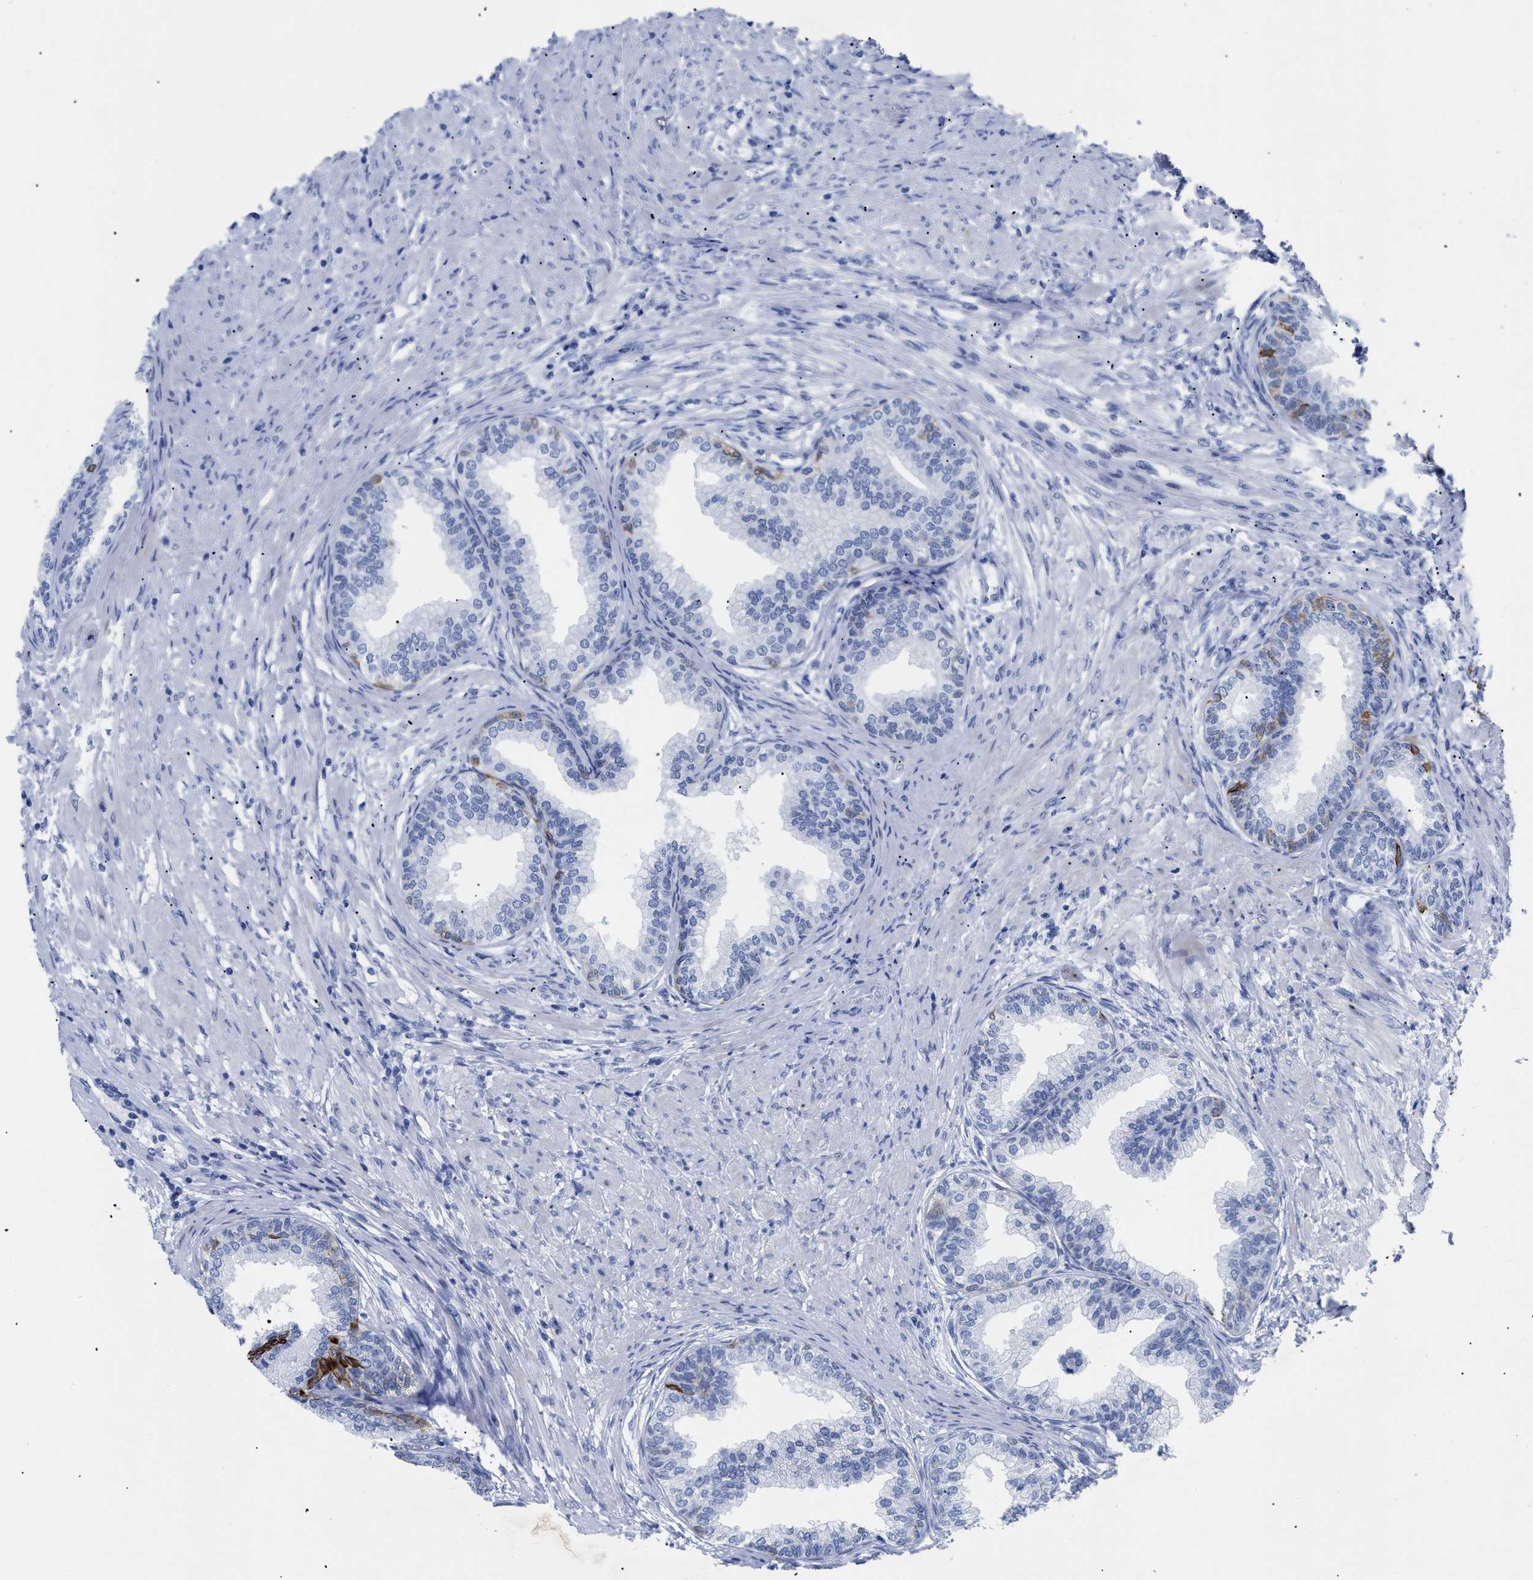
{"staining": {"intensity": "negative", "quantity": "none", "location": "none"}, "tissue": "prostate", "cell_type": "Glandular cells", "image_type": "normal", "snomed": [{"axis": "morphology", "description": "Normal tissue, NOS"}, {"axis": "topography", "description": "Prostate"}], "caption": "IHC histopathology image of unremarkable human prostate stained for a protein (brown), which exhibits no staining in glandular cells. The staining was performed using DAB to visualize the protein expression in brown, while the nuclei were stained in blue with hematoxylin (Magnification: 20x).", "gene": "DUSP26", "patient": {"sex": "male", "age": 76}}